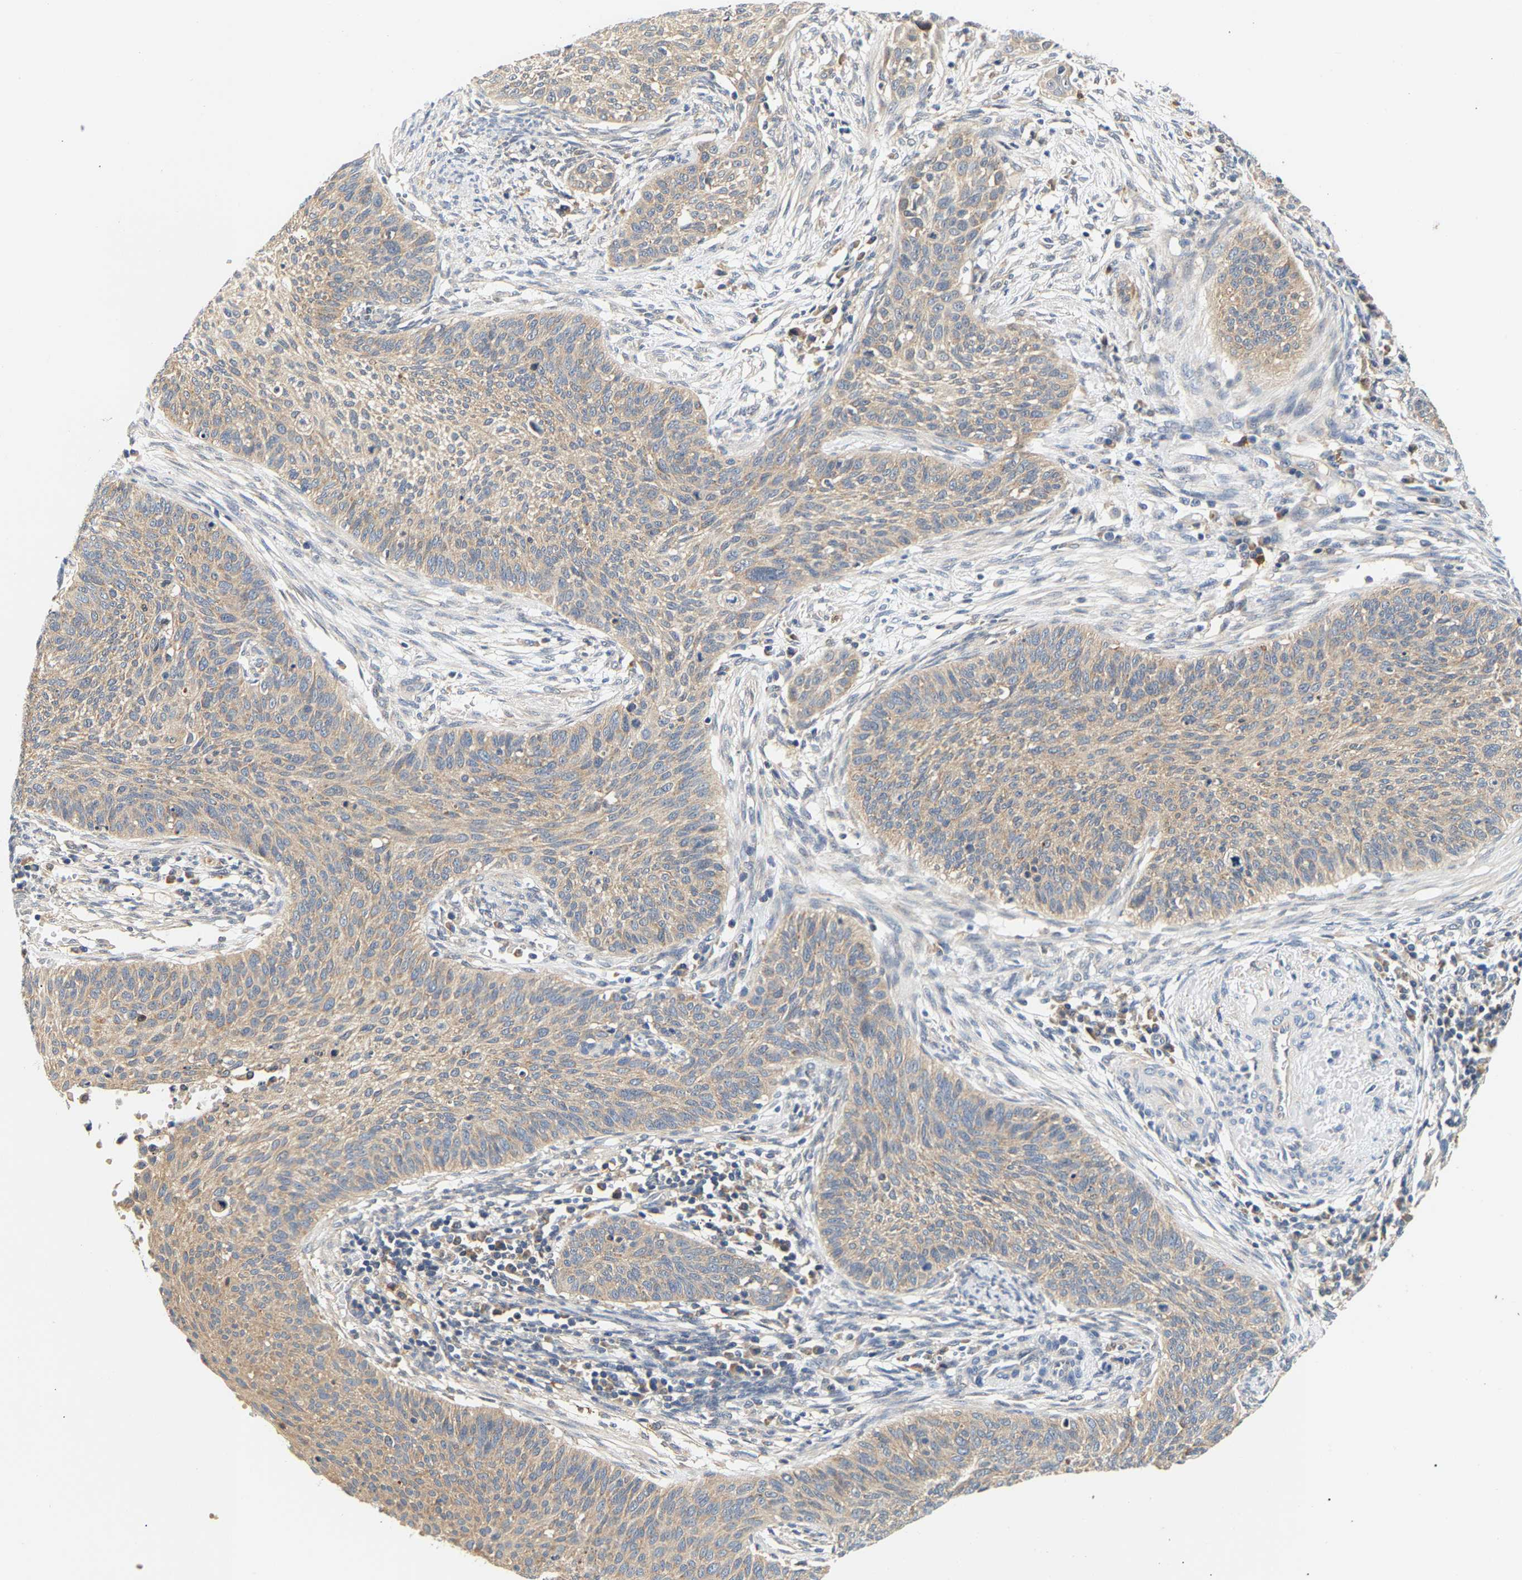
{"staining": {"intensity": "weak", "quantity": ">75%", "location": "cytoplasmic/membranous"}, "tissue": "cervical cancer", "cell_type": "Tumor cells", "image_type": "cancer", "snomed": [{"axis": "morphology", "description": "Squamous cell carcinoma, NOS"}, {"axis": "topography", "description": "Cervix"}], "caption": "Protein expression analysis of human cervical cancer reveals weak cytoplasmic/membranous expression in approximately >75% of tumor cells.", "gene": "PPID", "patient": {"sex": "female", "age": 70}}